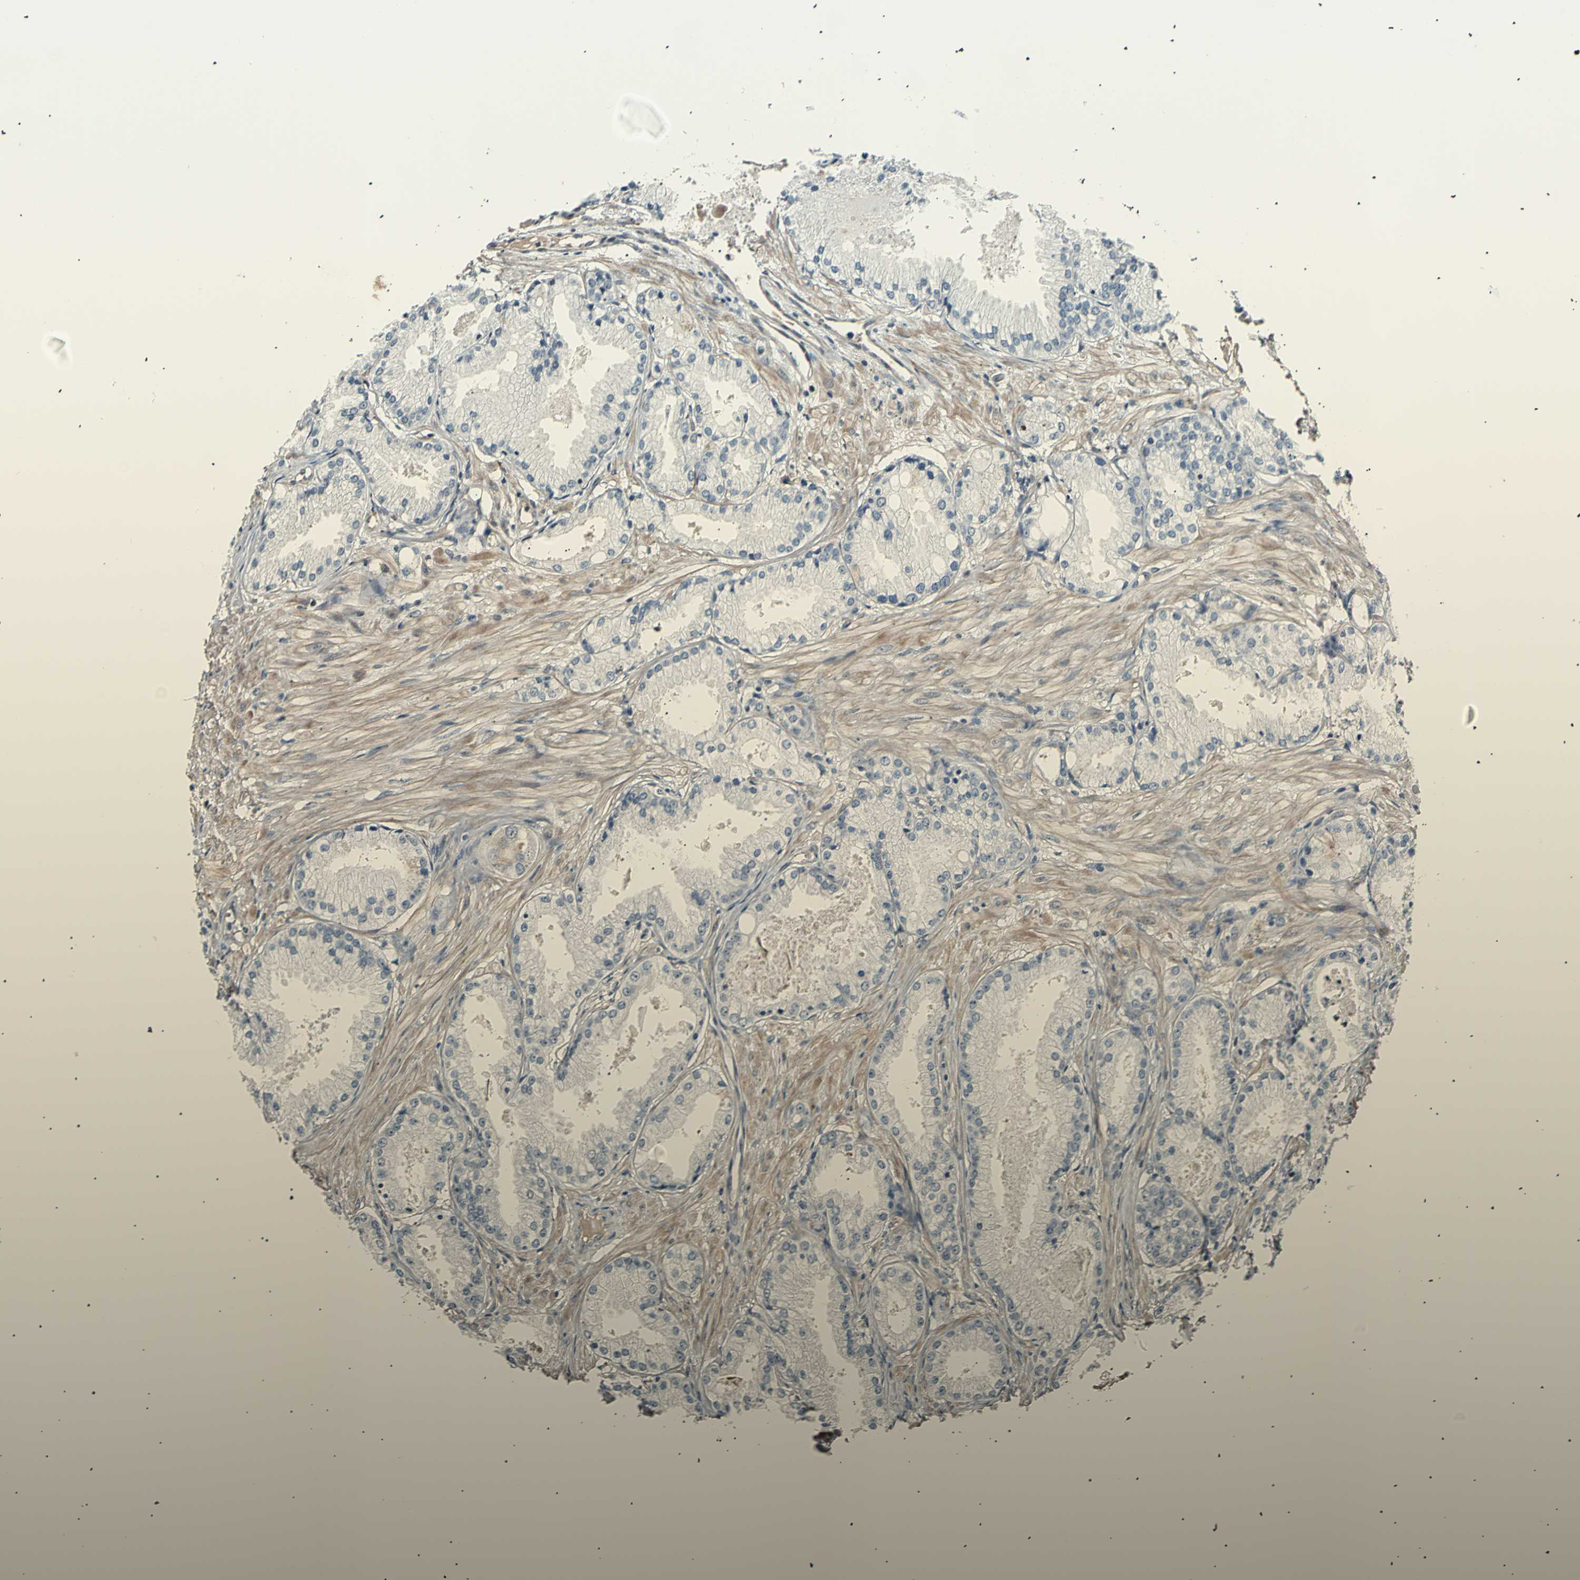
{"staining": {"intensity": "negative", "quantity": "none", "location": "none"}, "tissue": "prostate cancer", "cell_type": "Tumor cells", "image_type": "cancer", "snomed": [{"axis": "morphology", "description": "Adenocarcinoma, Low grade"}, {"axis": "topography", "description": "Prostate"}], "caption": "Immunohistochemical staining of human prostate low-grade adenocarcinoma reveals no significant expression in tumor cells.", "gene": "AK1", "patient": {"sex": "male", "age": 72}}